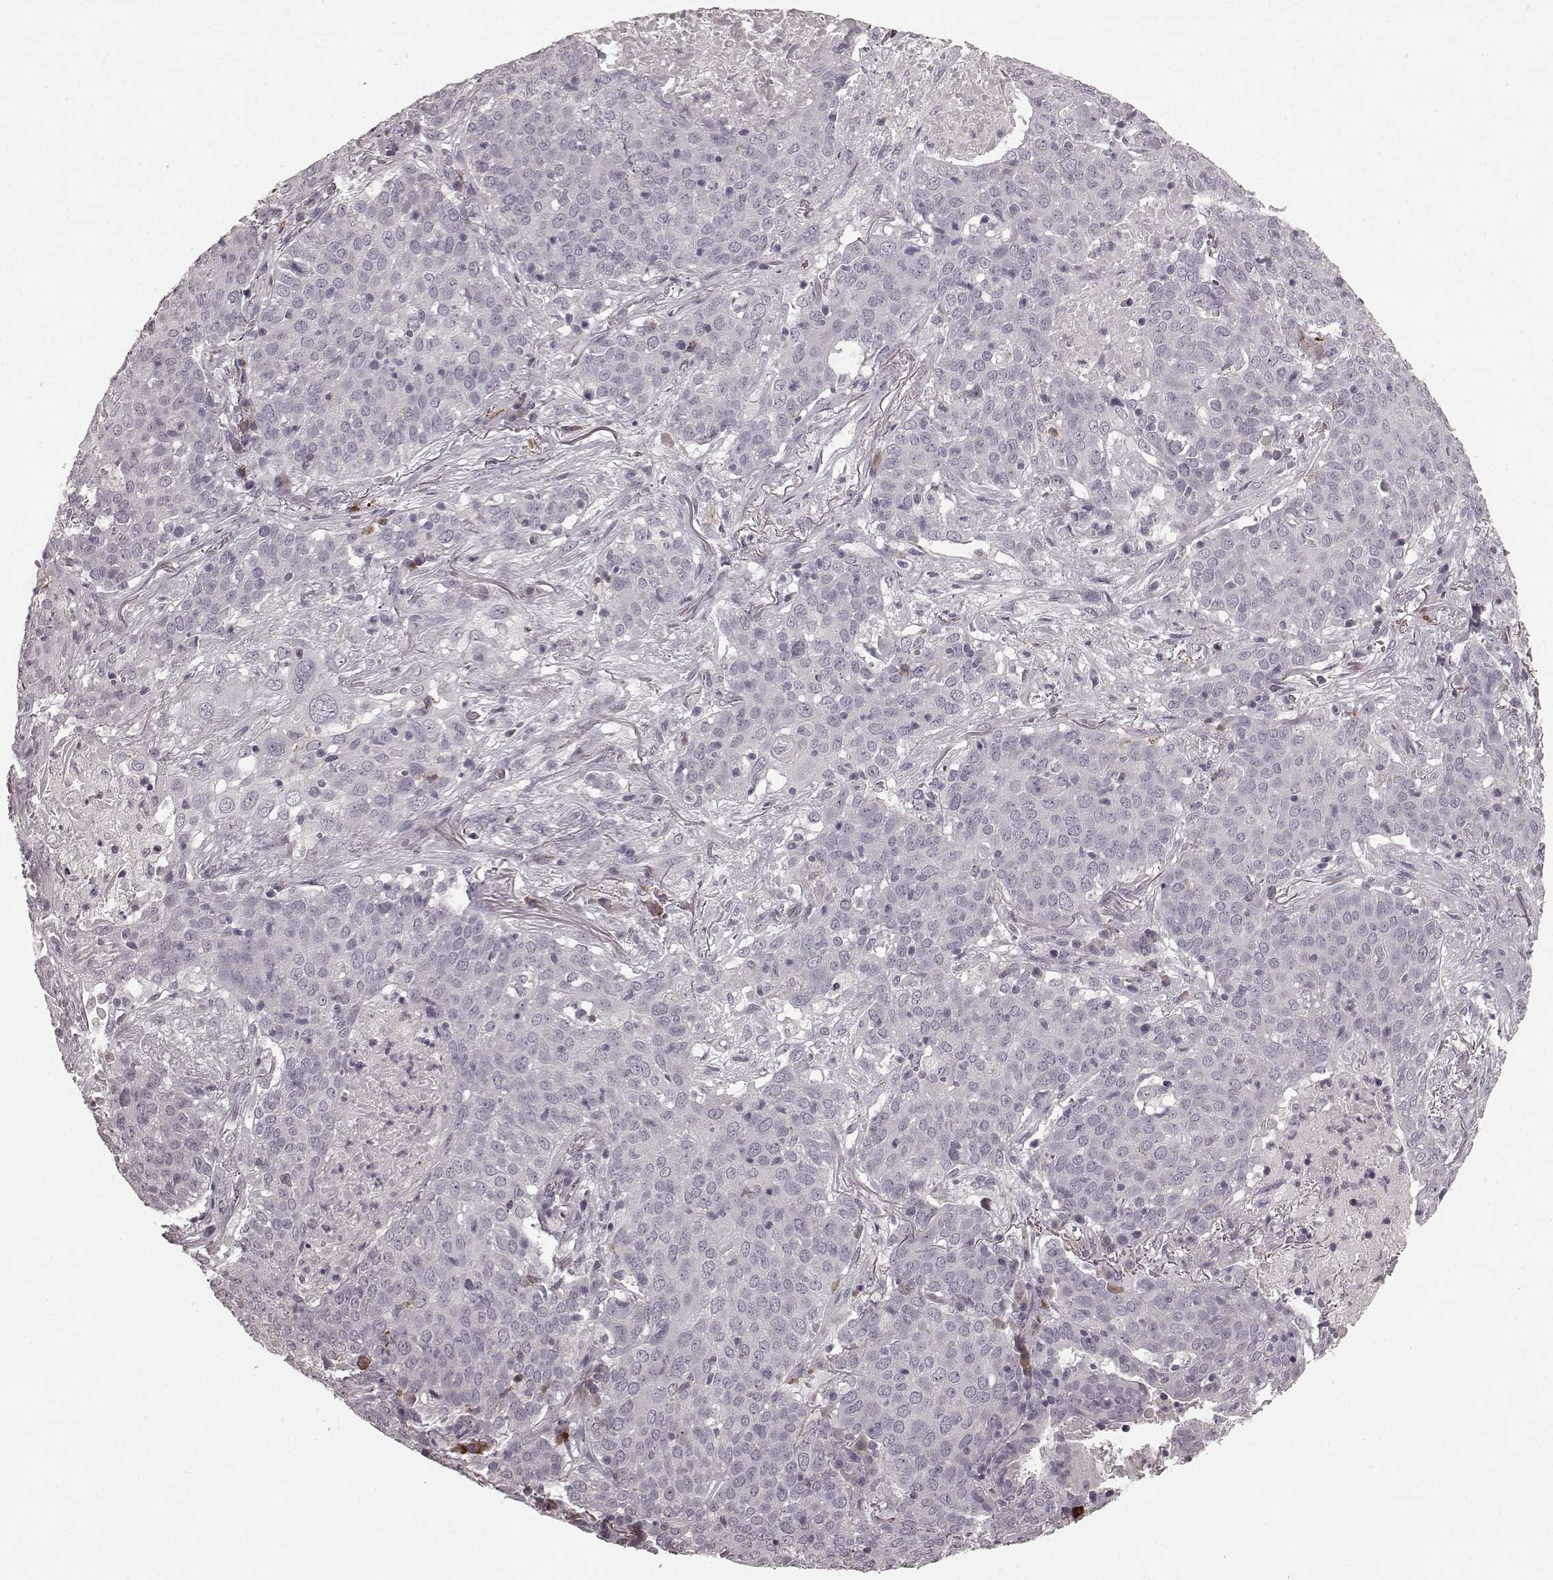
{"staining": {"intensity": "negative", "quantity": "none", "location": "none"}, "tissue": "lung cancer", "cell_type": "Tumor cells", "image_type": "cancer", "snomed": [{"axis": "morphology", "description": "Squamous cell carcinoma, NOS"}, {"axis": "topography", "description": "Lung"}], "caption": "Lung cancer (squamous cell carcinoma) stained for a protein using IHC reveals no positivity tumor cells.", "gene": "CD28", "patient": {"sex": "male", "age": 82}}